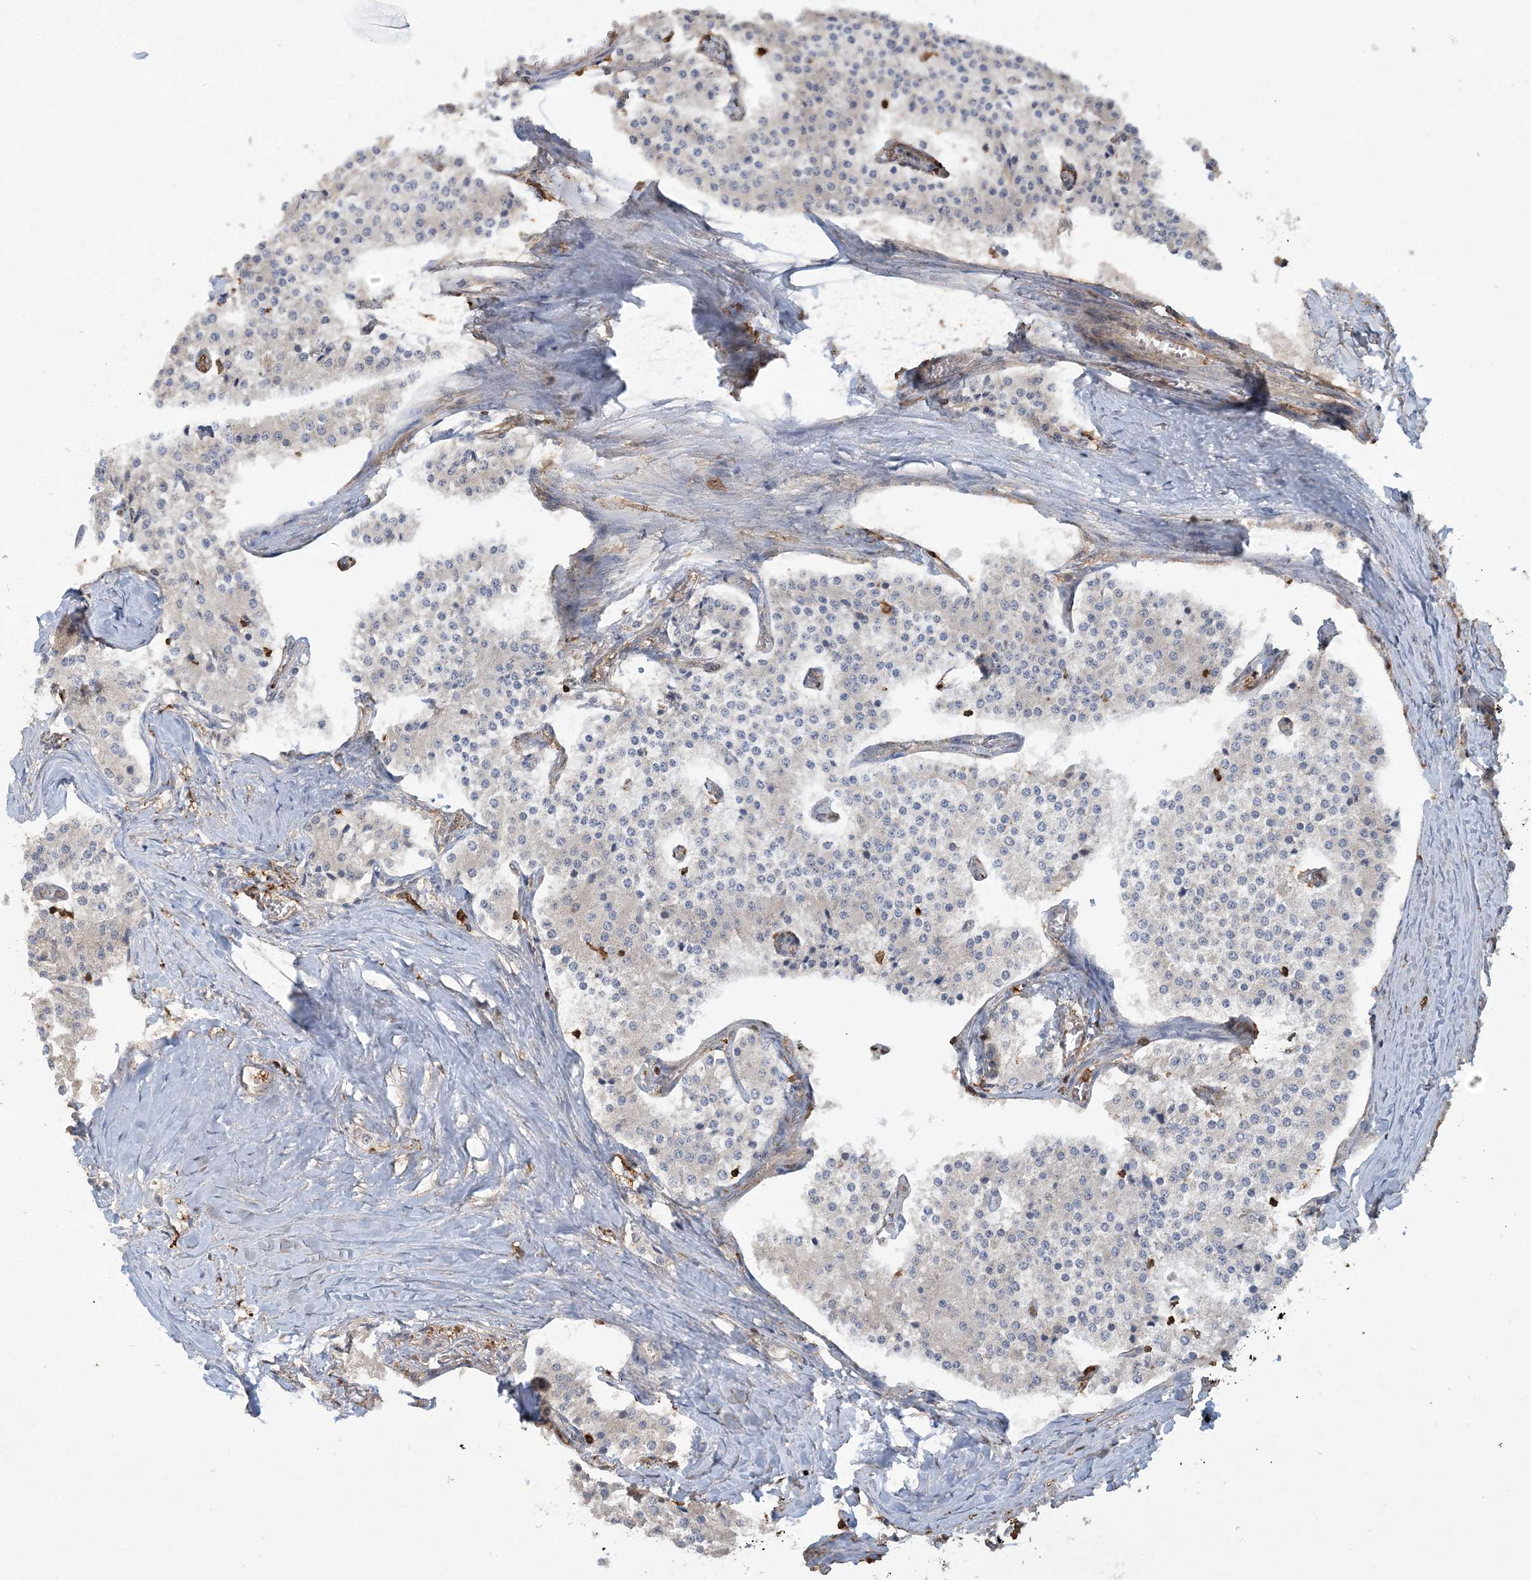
{"staining": {"intensity": "negative", "quantity": "none", "location": "none"}, "tissue": "carcinoid", "cell_type": "Tumor cells", "image_type": "cancer", "snomed": [{"axis": "morphology", "description": "Carcinoid, malignant, NOS"}, {"axis": "topography", "description": "Colon"}], "caption": "DAB immunohistochemical staining of human carcinoid reveals no significant positivity in tumor cells.", "gene": "TMSB4X", "patient": {"sex": "female", "age": 52}}